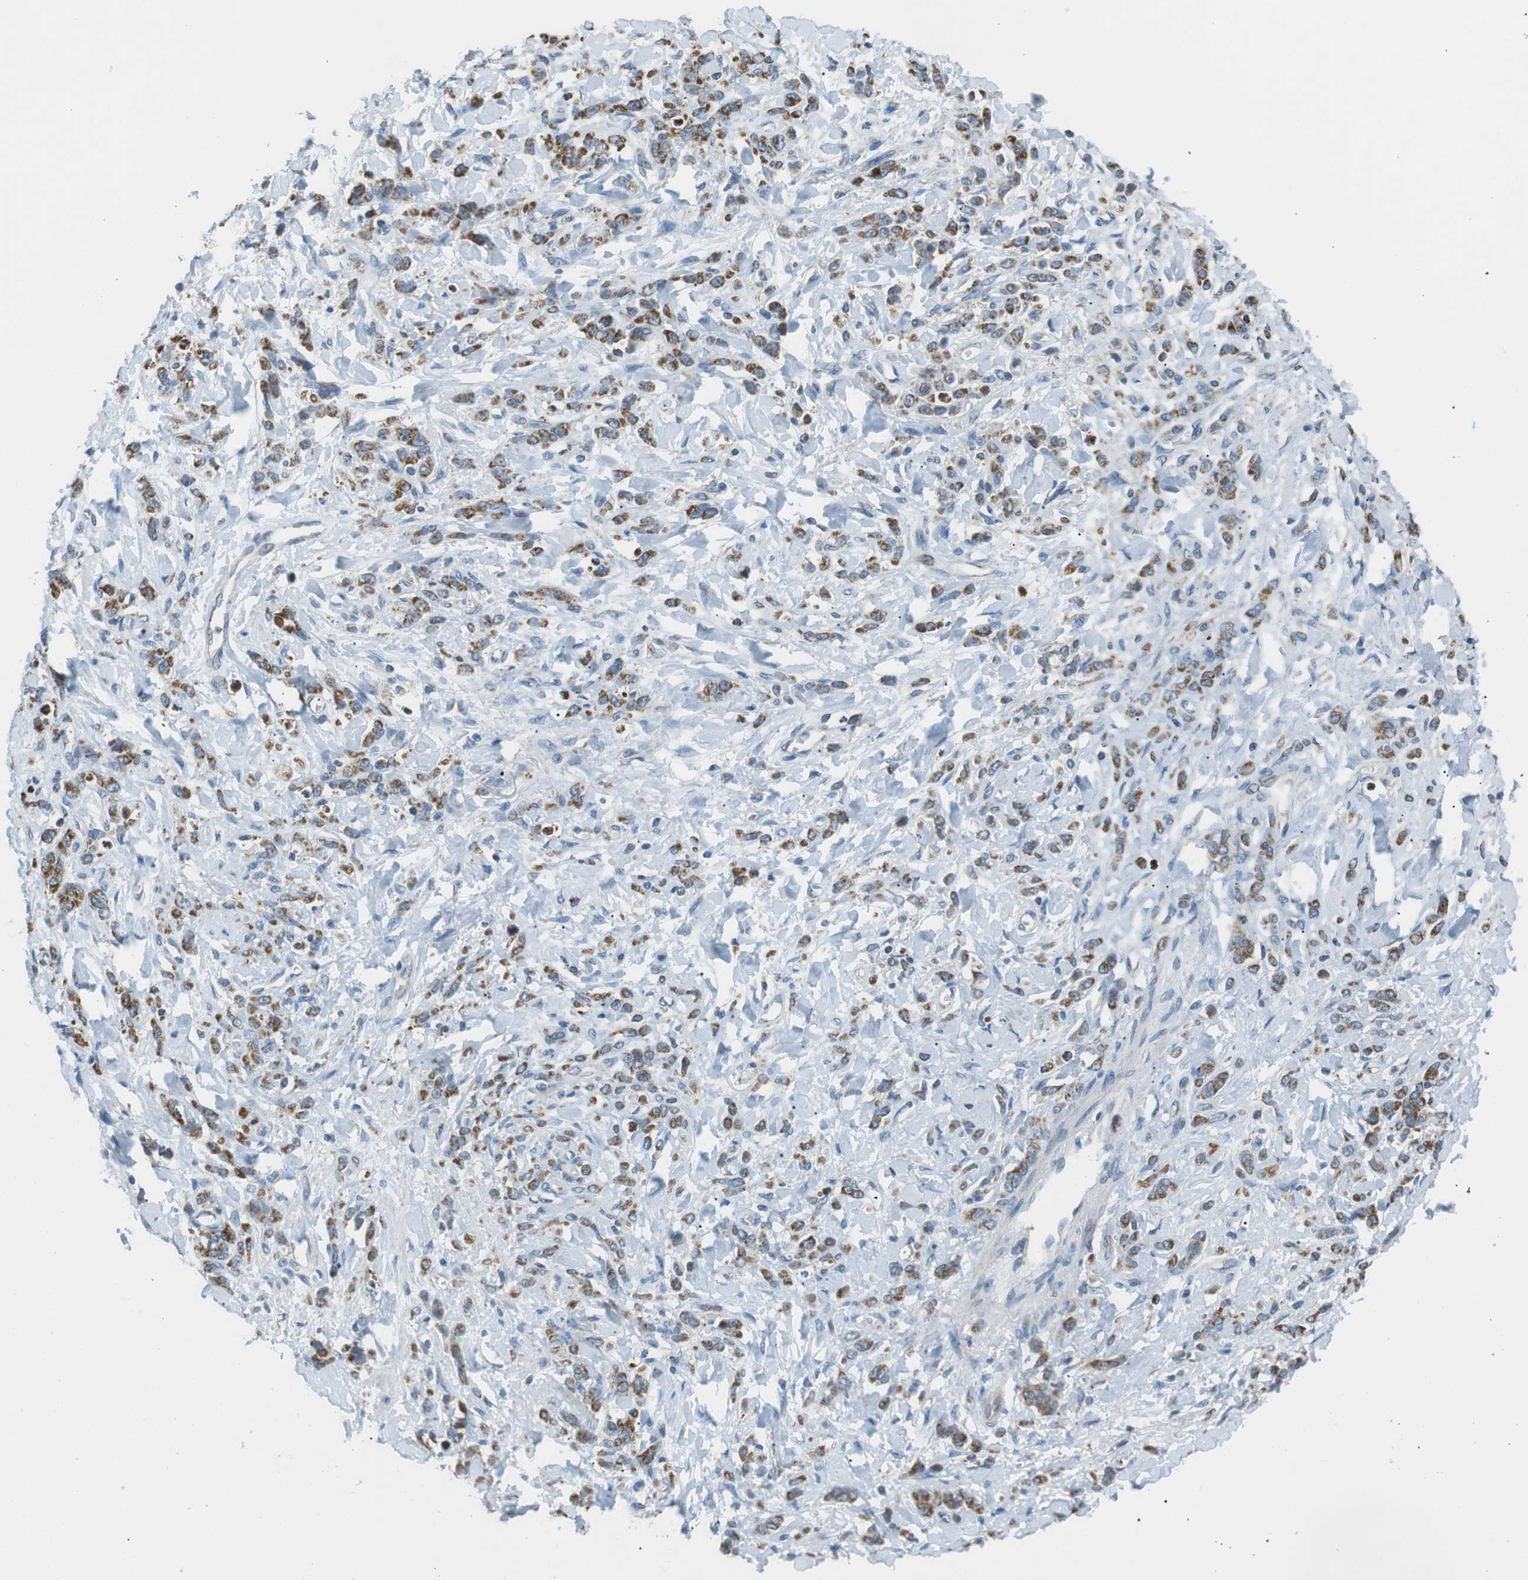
{"staining": {"intensity": "moderate", "quantity": ">75%", "location": "cytoplasmic/membranous"}, "tissue": "stomach cancer", "cell_type": "Tumor cells", "image_type": "cancer", "snomed": [{"axis": "morphology", "description": "Normal tissue, NOS"}, {"axis": "morphology", "description": "Adenocarcinoma, NOS"}, {"axis": "topography", "description": "Stomach"}], "caption": "Stomach cancer (adenocarcinoma) stained with DAB (3,3'-diaminobenzidine) immunohistochemistry reveals medium levels of moderate cytoplasmic/membranous positivity in approximately >75% of tumor cells. (brown staining indicates protein expression, while blue staining denotes nuclei).", "gene": "BACE1", "patient": {"sex": "male", "age": 82}}